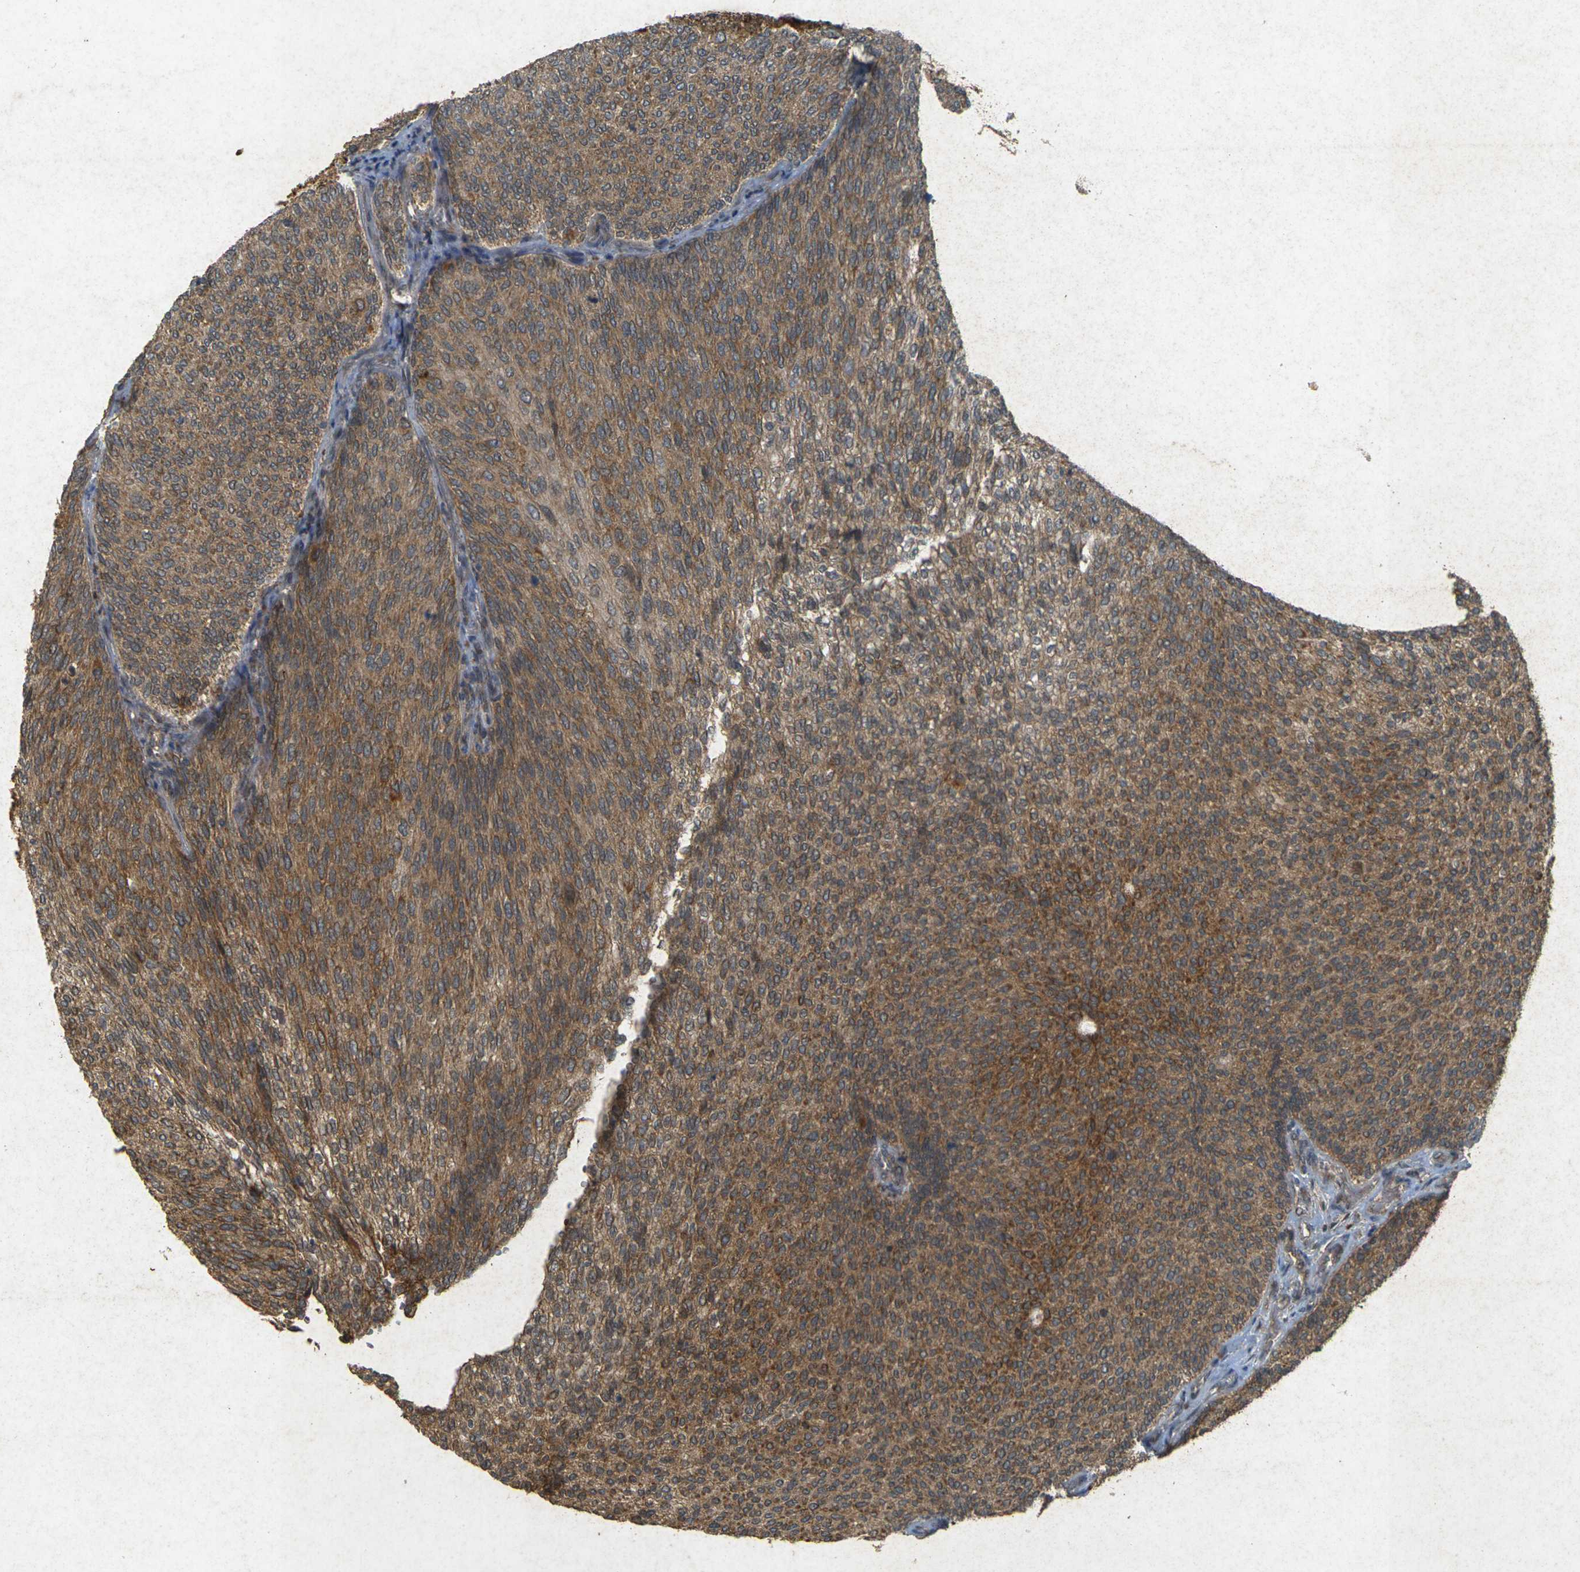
{"staining": {"intensity": "moderate", "quantity": ">75%", "location": "cytoplasmic/membranous"}, "tissue": "urothelial cancer", "cell_type": "Tumor cells", "image_type": "cancer", "snomed": [{"axis": "morphology", "description": "Urothelial carcinoma, Low grade"}, {"axis": "topography", "description": "Urinary bladder"}], "caption": "Immunohistochemistry staining of urothelial cancer, which displays medium levels of moderate cytoplasmic/membranous expression in approximately >75% of tumor cells indicating moderate cytoplasmic/membranous protein staining. The staining was performed using DAB (3,3'-diaminobenzidine) (brown) for protein detection and nuclei were counterstained in hematoxylin (blue).", "gene": "ERN1", "patient": {"sex": "female", "age": 79}}